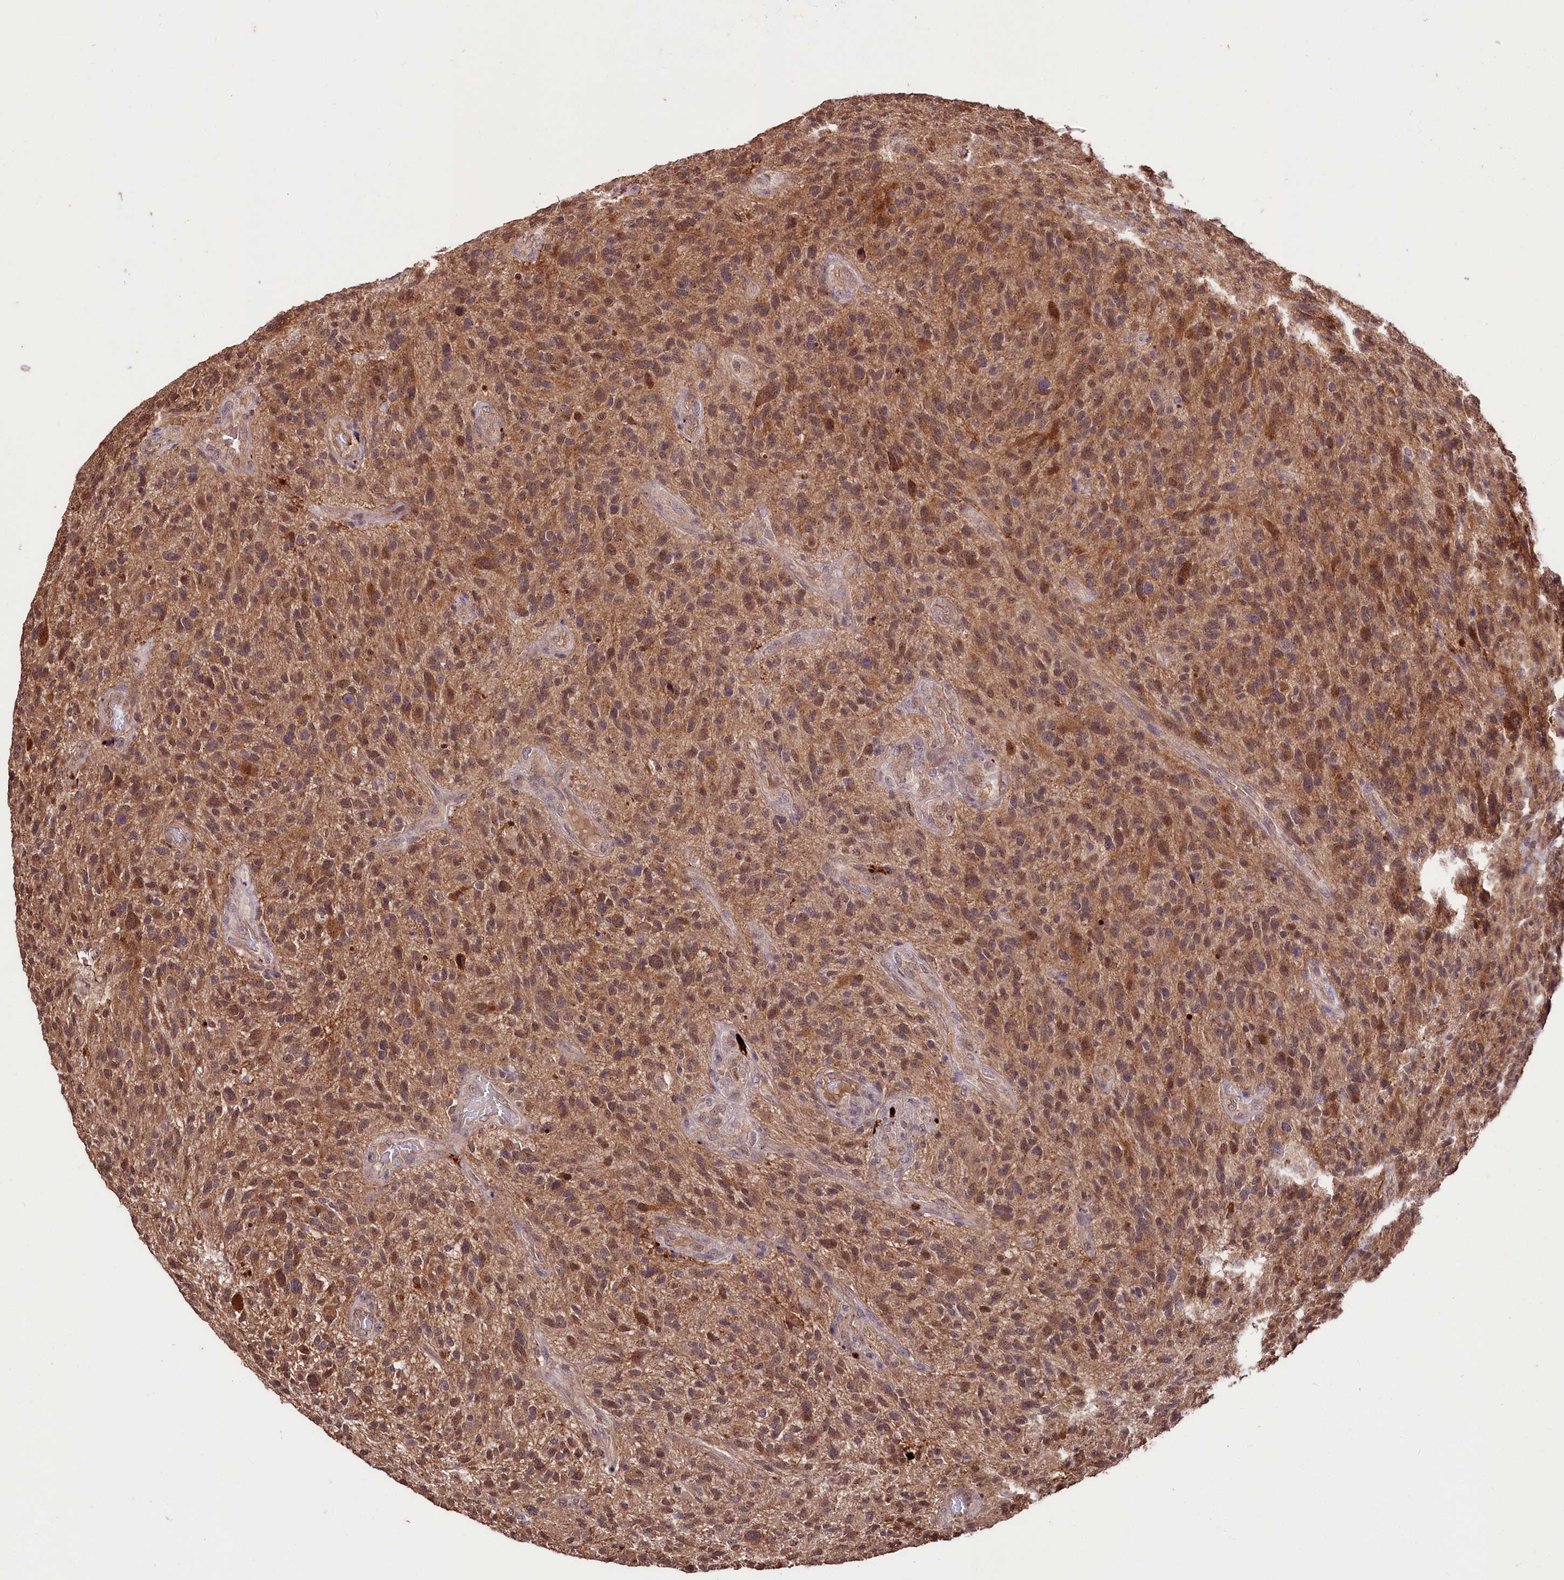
{"staining": {"intensity": "moderate", "quantity": ">75%", "location": "cytoplasmic/membranous"}, "tissue": "glioma", "cell_type": "Tumor cells", "image_type": "cancer", "snomed": [{"axis": "morphology", "description": "Glioma, malignant, High grade"}, {"axis": "topography", "description": "Brain"}], "caption": "High-power microscopy captured an immunohistochemistry micrograph of glioma, revealing moderate cytoplasmic/membranous positivity in approximately >75% of tumor cells. The staining was performed using DAB (3,3'-diaminobenzidine), with brown indicating positive protein expression. Nuclei are stained blue with hematoxylin.", "gene": "KLRB1", "patient": {"sex": "male", "age": 47}}